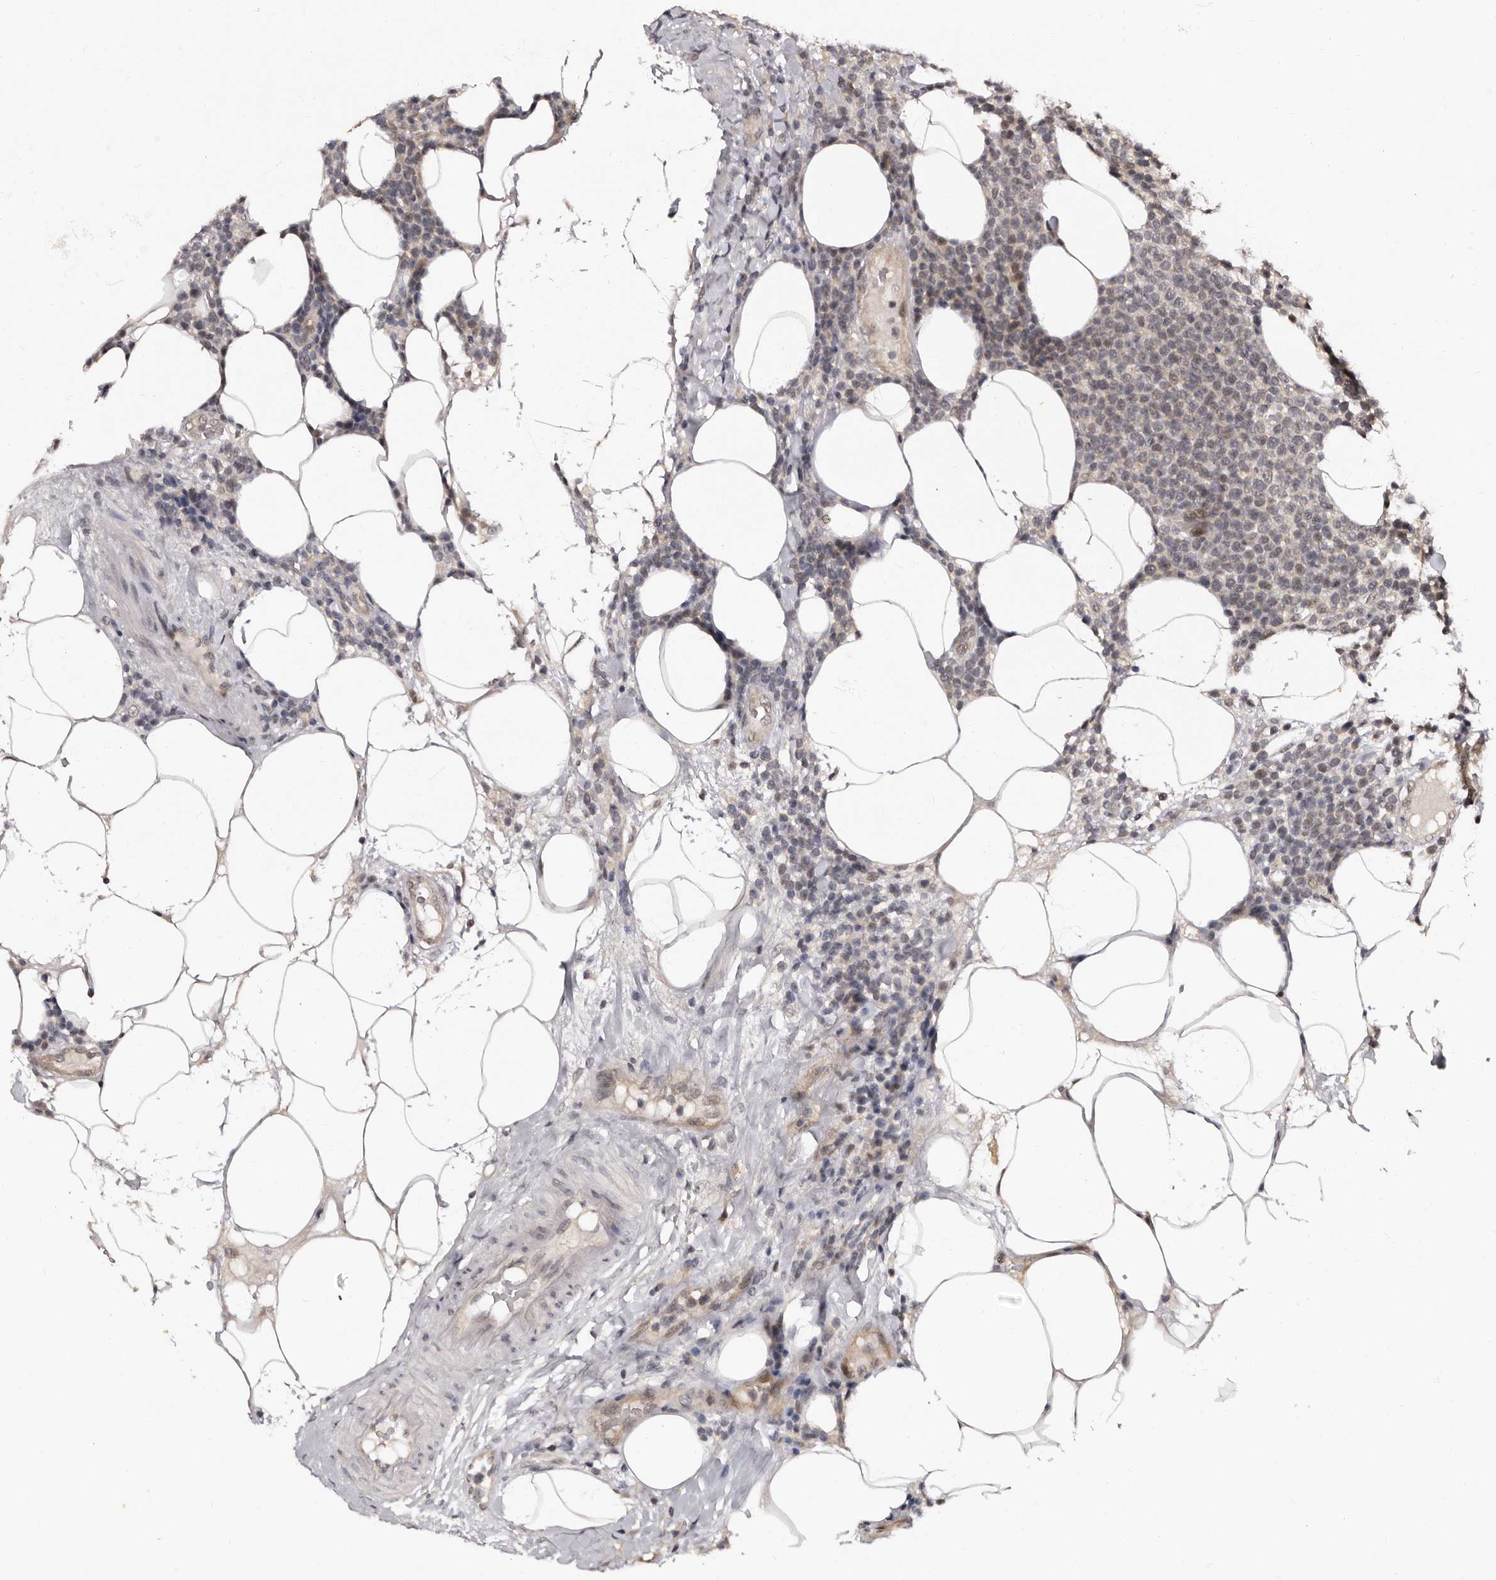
{"staining": {"intensity": "negative", "quantity": "none", "location": "none"}, "tissue": "lymphoma", "cell_type": "Tumor cells", "image_type": "cancer", "snomed": [{"axis": "morphology", "description": "Malignant lymphoma, non-Hodgkin's type, High grade"}, {"axis": "topography", "description": "Lymph node"}], "caption": "This is a histopathology image of IHC staining of malignant lymphoma, non-Hodgkin's type (high-grade), which shows no positivity in tumor cells.", "gene": "TBC1D22B", "patient": {"sex": "male", "age": 61}}